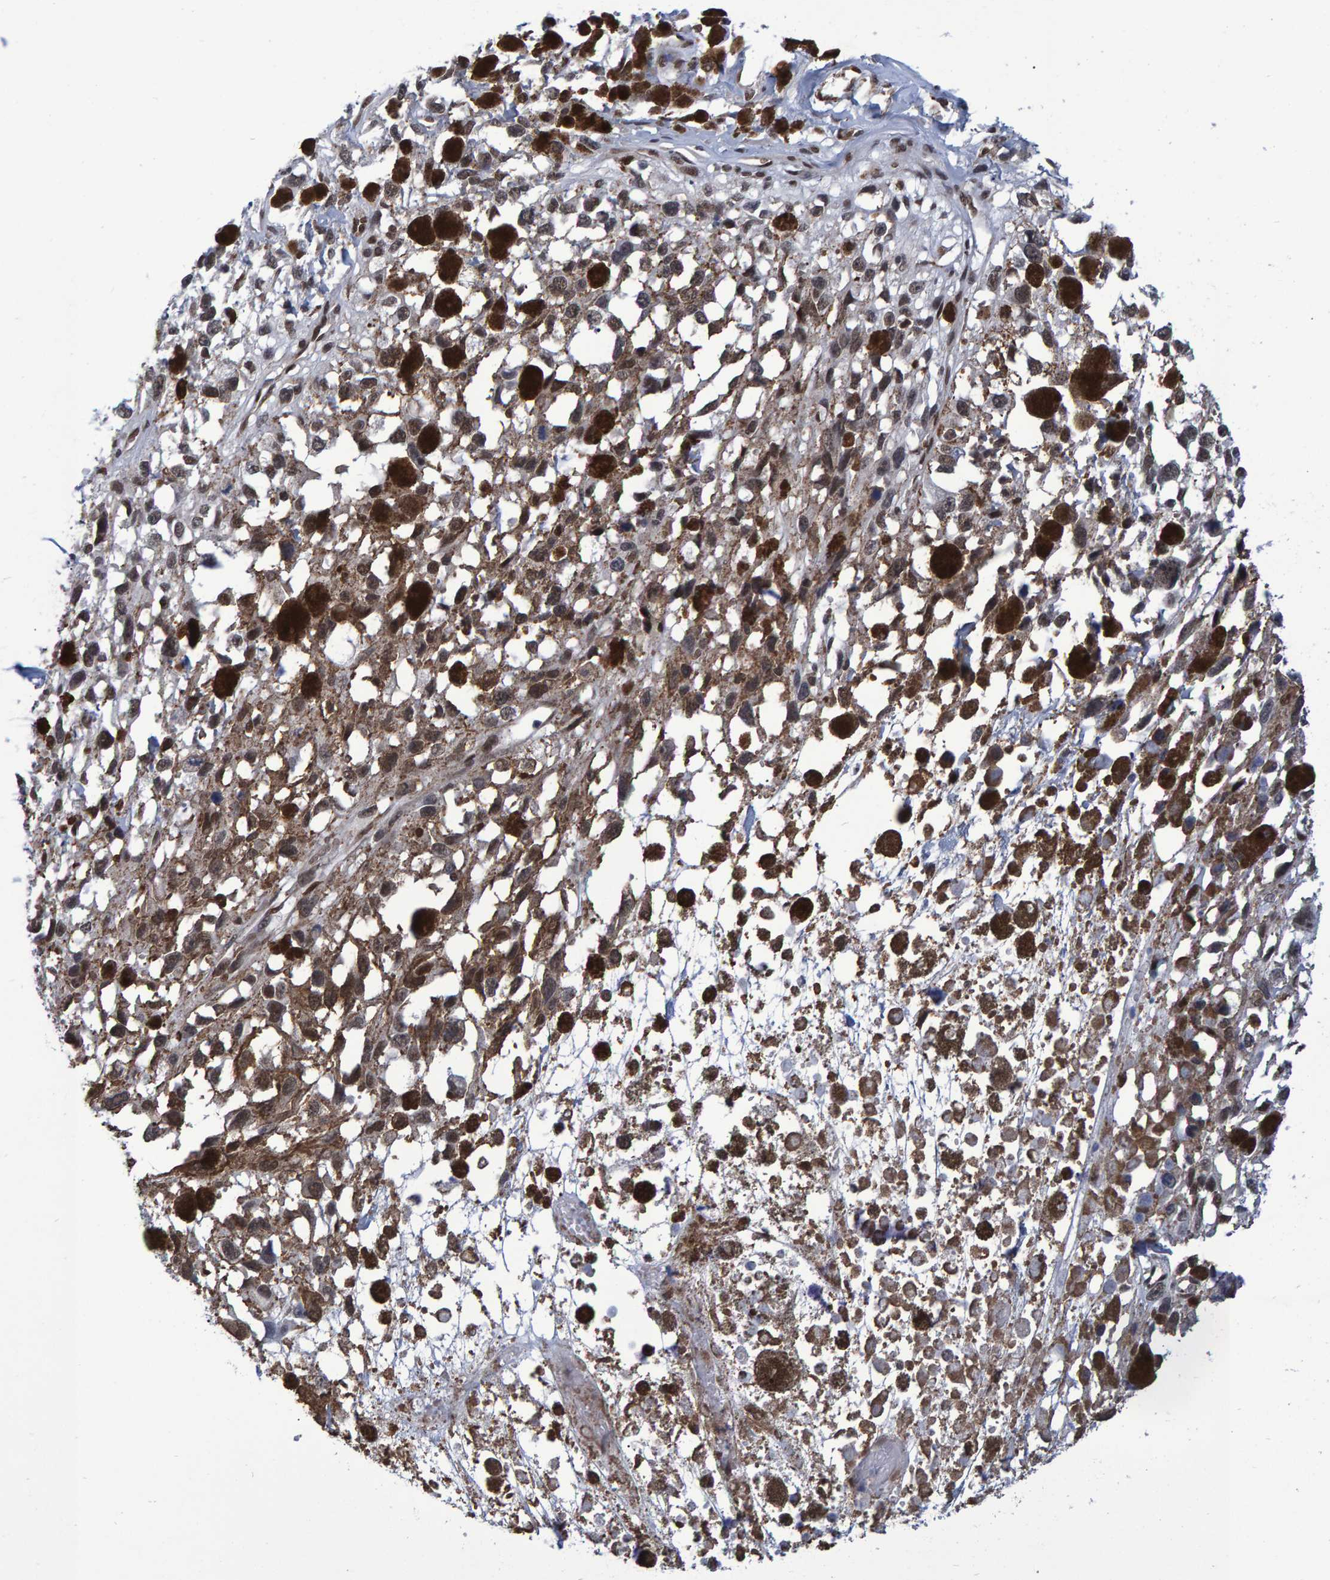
{"staining": {"intensity": "weak", "quantity": ">75%", "location": "nuclear"}, "tissue": "melanoma", "cell_type": "Tumor cells", "image_type": "cancer", "snomed": [{"axis": "morphology", "description": "Malignant melanoma, Metastatic site"}, {"axis": "topography", "description": "Lymph node"}], "caption": "About >75% of tumor cells in human malignant melanoma (metastatic site) display weak nuclear protein expression as visualized by brown immunohistochemical staining.", "gene": "QKI", "patient": {"sex": "male", "age": 59}}